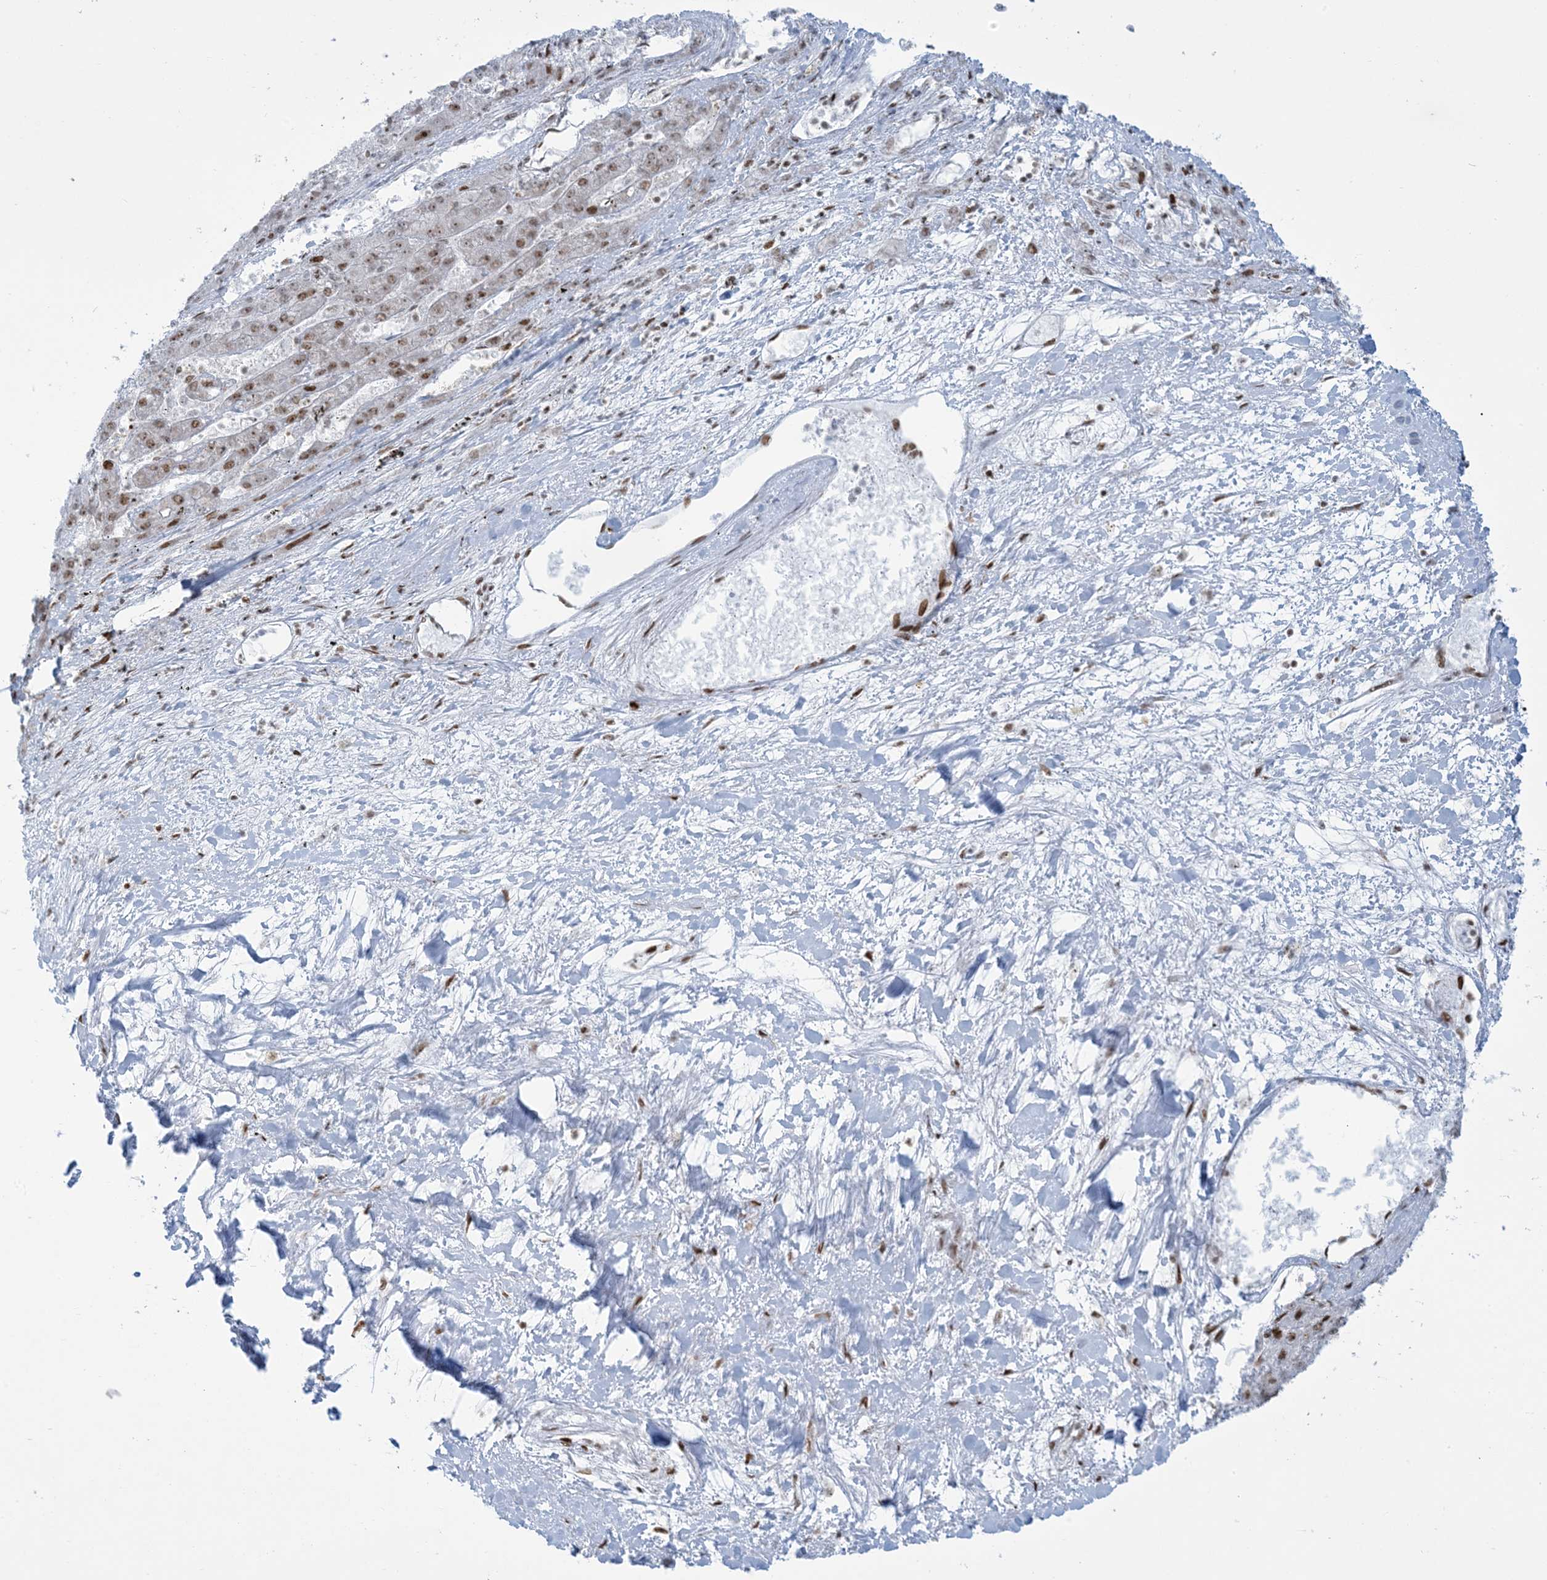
{"staining": {"intensity": "moderate", "quantity": ">75%", "location": "nuclear"}, "tissue": "liver cancer", "cell_type": "Tumor cells", "image_type": "cancer", "snomed": [{"axis": "morphology", "description": "Carcinoma, Hepatocellular, NOS"}, {"axis": "topography", "description": "Liver"}], "caption": "Immunohistochemistry histopathology image of human liver hepatocellular carcinoma stained for a protein (brown), which exhibits medium levels of moderate nuclear positivity in approximately >75% of tumor cells.", "gene": "STAG1", "patient": {"sex": "female", "age": 73}}